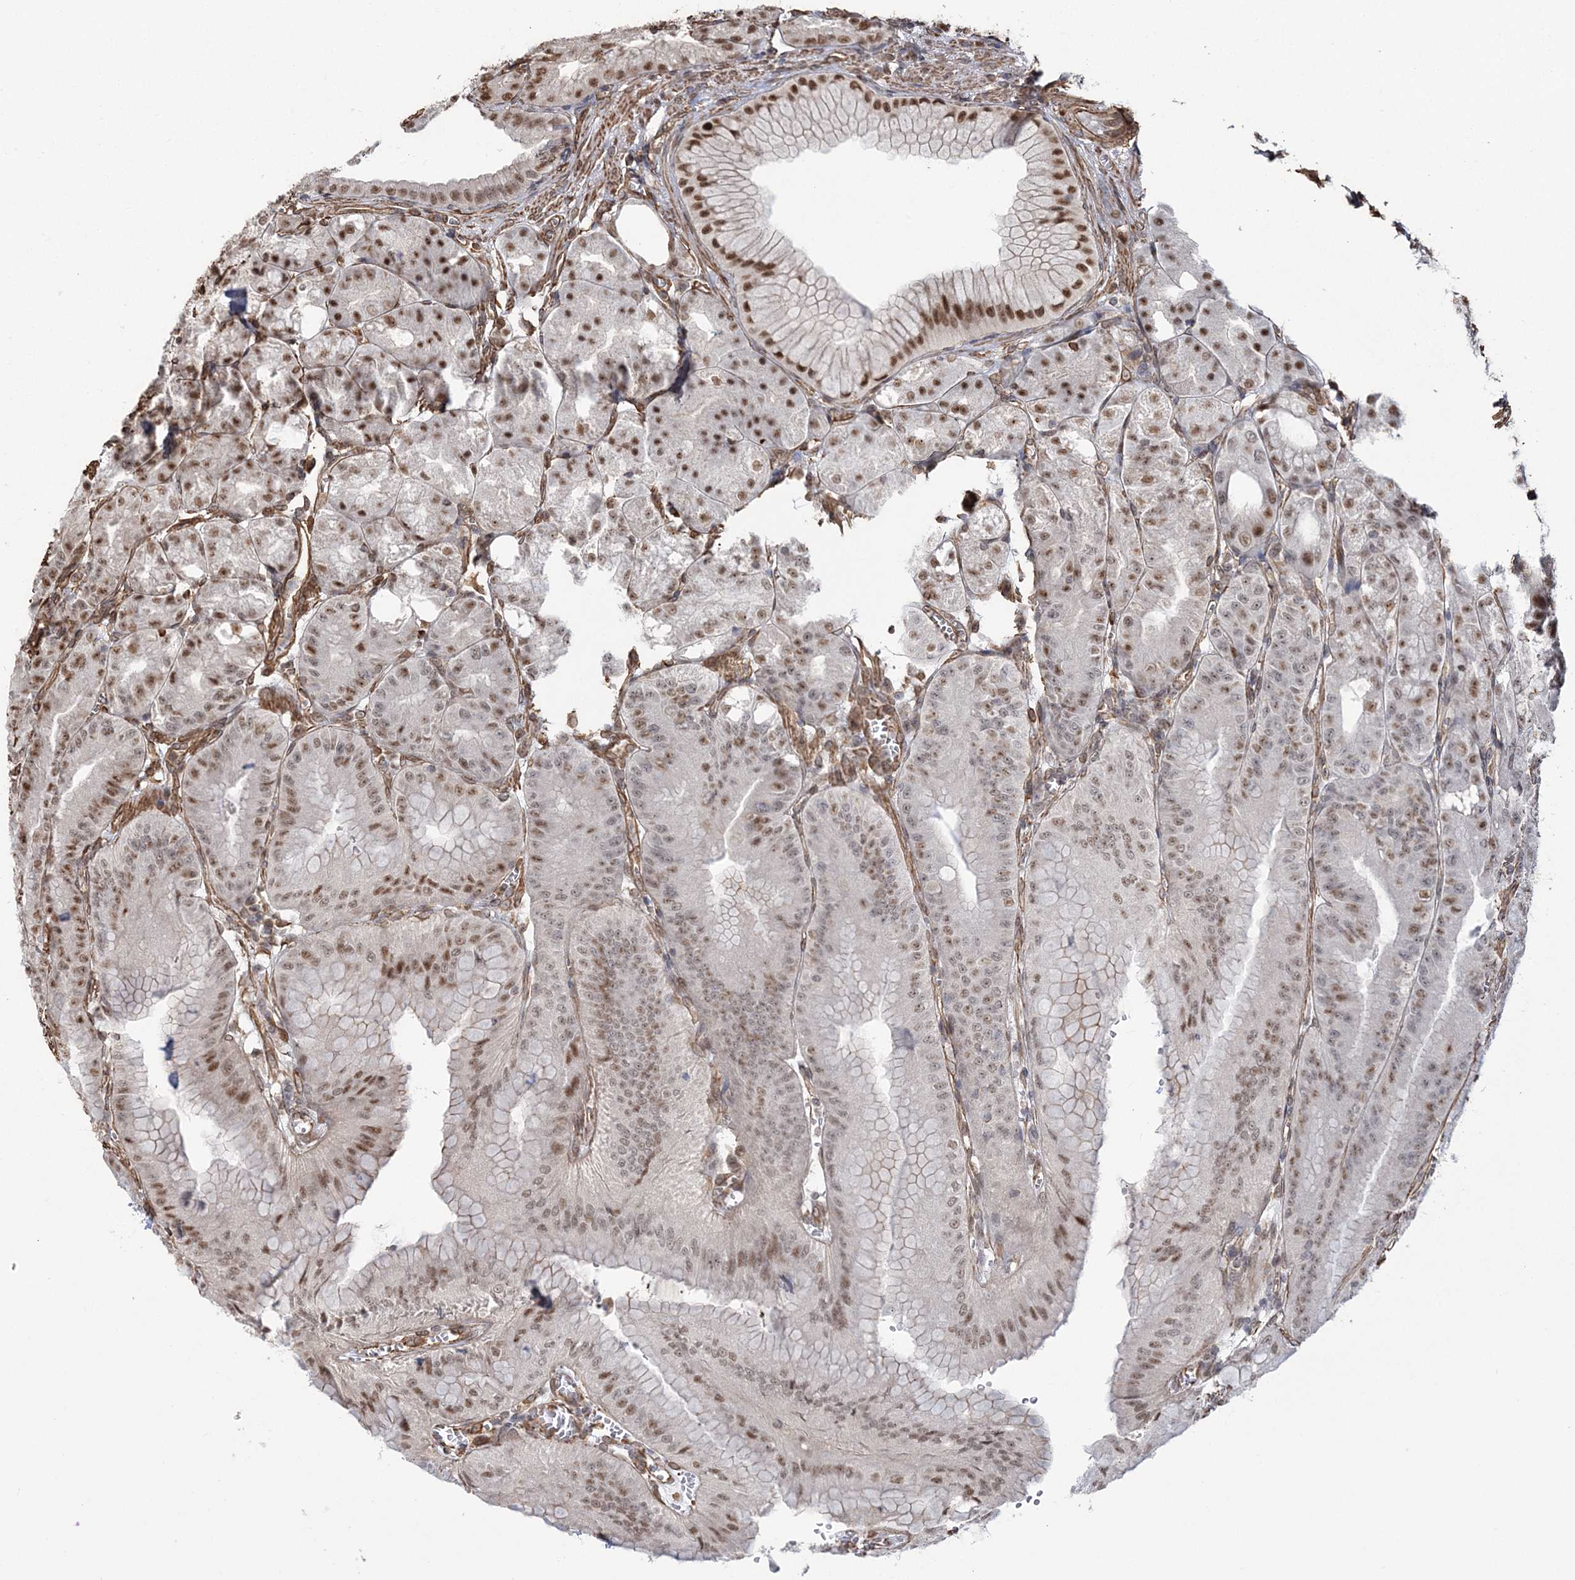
{"staining": {"intensity": "moderate", "quantity": ">75%", "location": "nuclear"}, "tissue": "stomach", "cell_type": "Glandular cells", "image_type": "normal", "snomed": [{"axis": "morphology", "description": "Normal tissue, NOS"}, {"axis": "topography", "description": "Stomach, upper"}, {"axis": "topography", "description": "Stomach, lower"}], "caption": "Benign stomach shows moderate nuclear expression in approximately >75% of glandular cells (IHC, brightfield microscopy, high magnification)..", "gene": "ATP11B", "patient": {"sex": "male", "age": 71}}